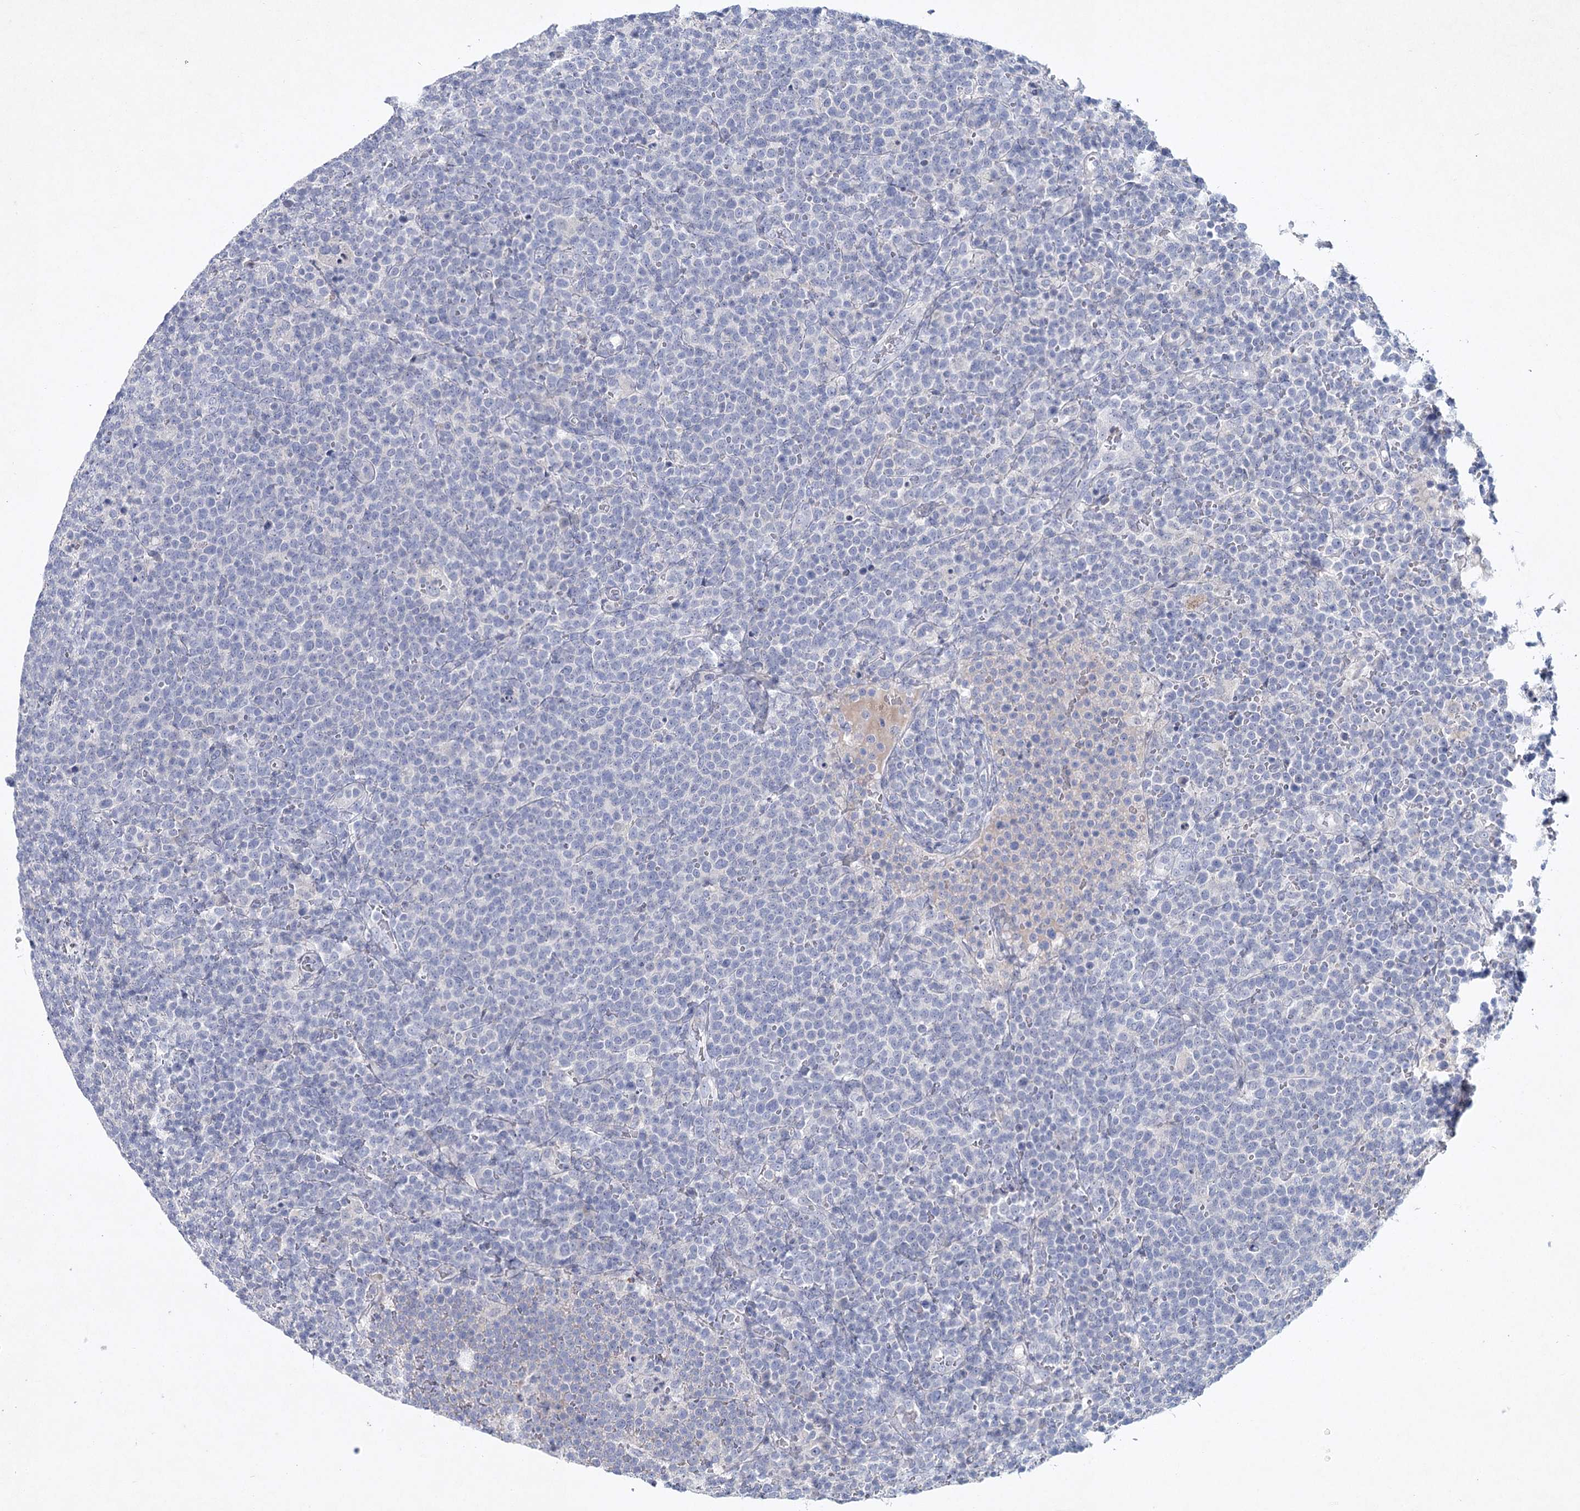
{"staining": {"intensity": "negative", "quantity": "none", "location": "none"}, "tissue": "lymphoma", "cell_type": "Tumor cells", "image_type": "cancer", "snomed": [{"axis": "morphology", "description": "Malignant lymphoma, non-Hodgkin's type, High grade"}, {"axis": "topography", "description": "Lymph node"}], "caption": "DAB immunohistochemical staining of high-grade malignant lymphoma, non-Hodgkin's type displays no significant positivity in tumor cells.", "gene": "MAP3K13", "patient": {"sex": "male", "age": 61}}